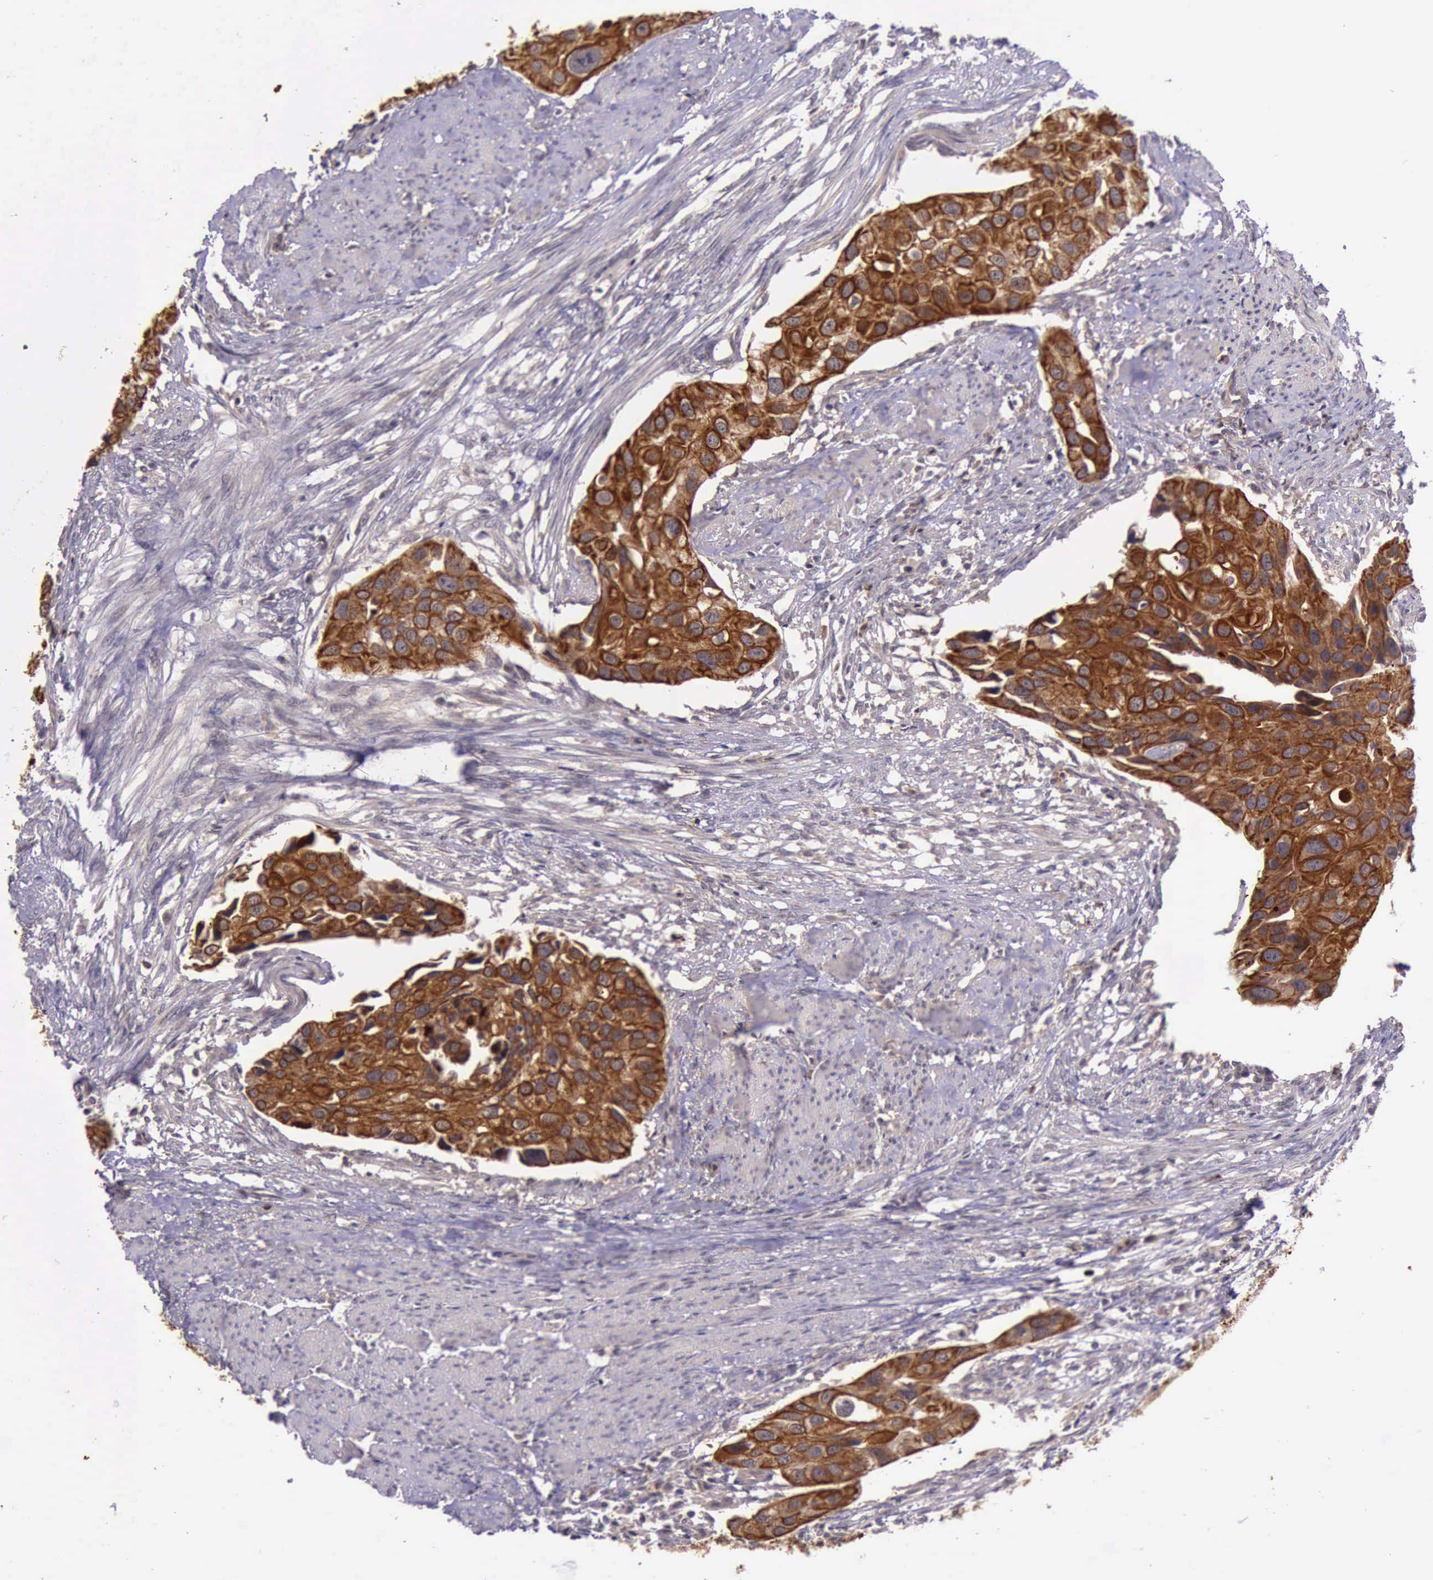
{"staining": {"intensity": "moderate", "quantity": ">75%", "location": "cytoplasmic/membranous"}, "tissue": "urothelial cancer", "cell_type": "Tumor cells", "image_type": "cancer", "snomed": [{"axis": "morphology", "description": "Urothelial carcinoma, High grade"}, {"axis": "topography", "description": "Urinary bladder"}], "caption": "A micrograph of human high-grade urothelial carcinoma stained for a protein displays moderate cytoplasmic/membranous brown staining in tumor cells. (Brightfield microscopy of DAB IHC at high magnification).", "gene": "PRICKLE3", "patient": {"sex": "male", "age": 55}}